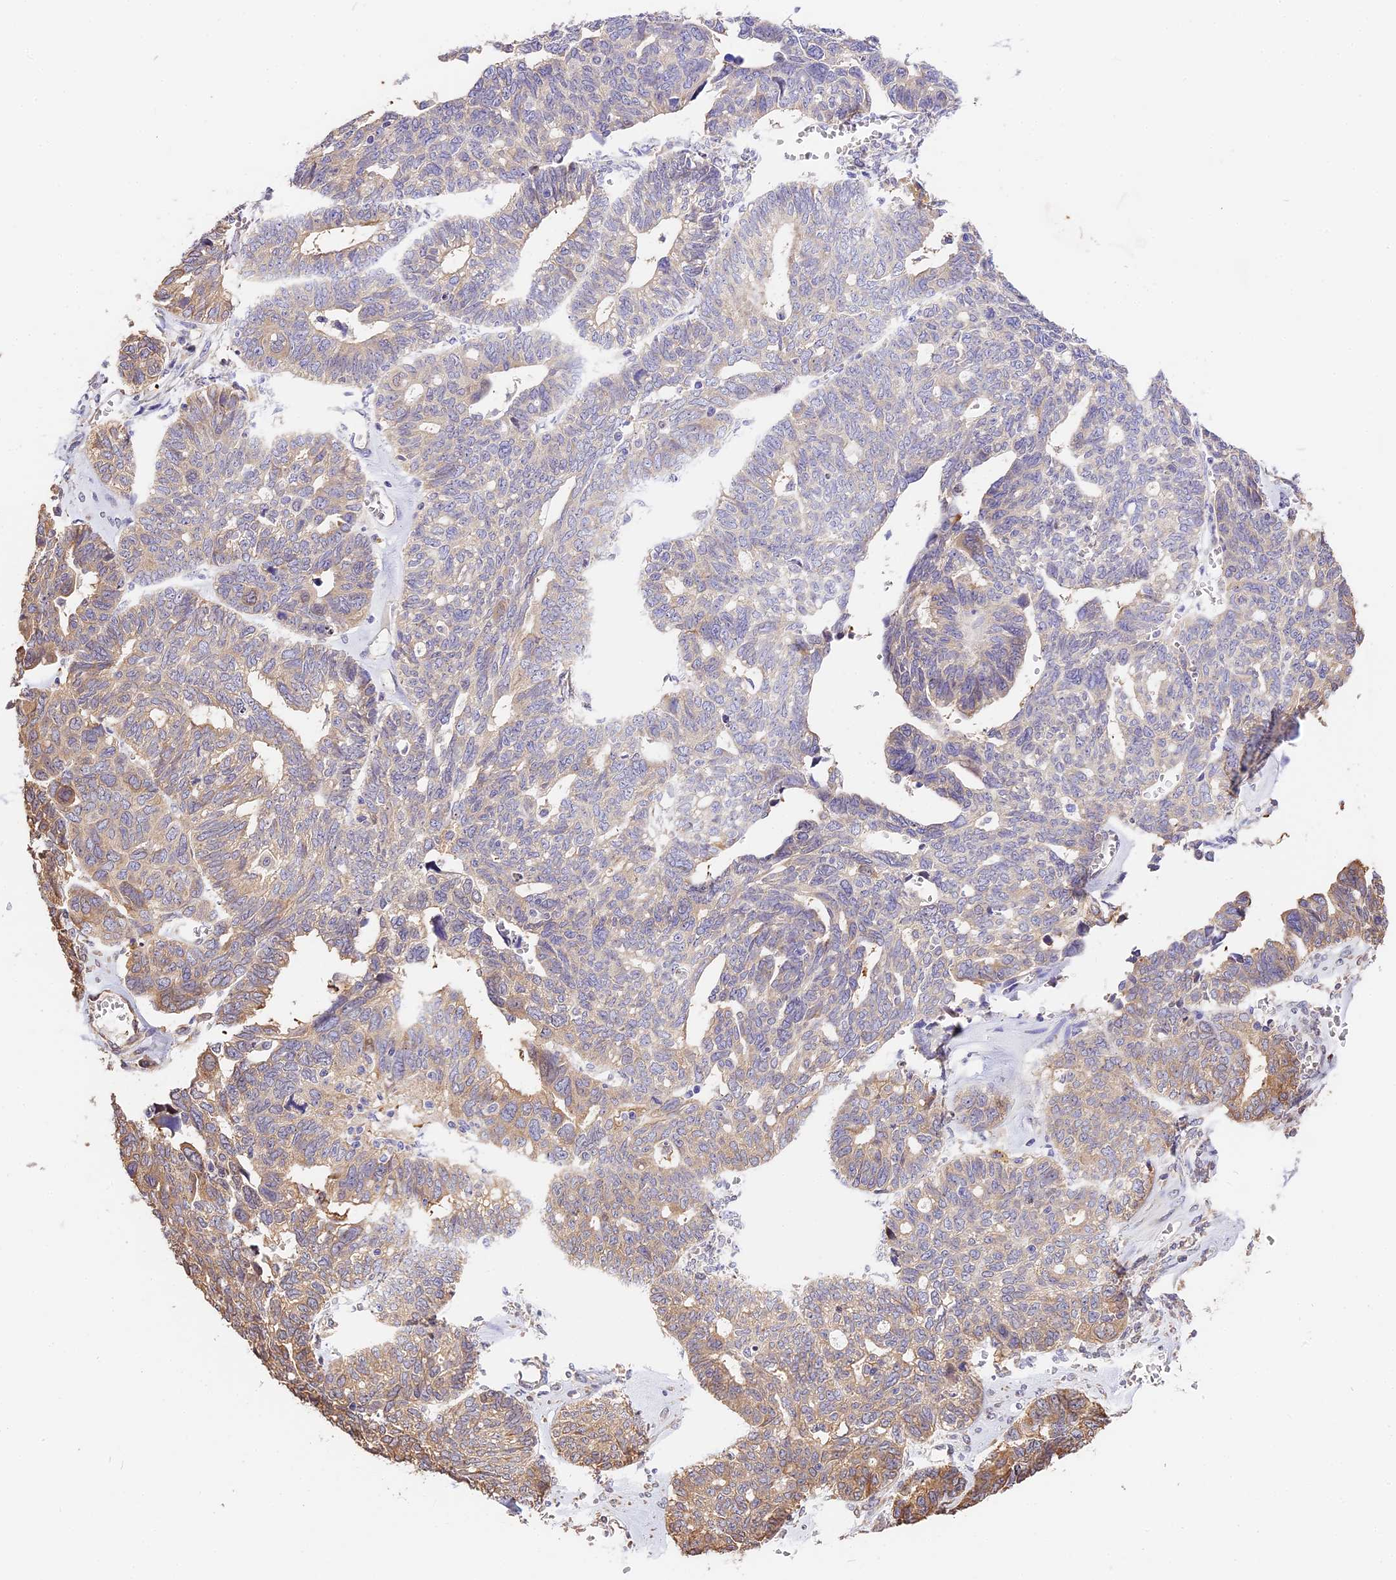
{"staining": {"intensity": "moderate", "quantity": "<25%", "location": "cytoplasmic/membranous"}, "tissue": "ovarian cancer", "cell_type": "Tumor cells", "image_type": "cancer", "snomed": [{"axis": "morphology", "description": "Cystadenocarcinoma, serous, NOS"}, {"axis": "topography", "description": "Ovary"}], "caption": "A brown stain labels moderate cytoplasmic/membranous expression of a protein in human serous cystadenocarcinoma (ovarian) tumor cells.", "gene": "BSCL2", "patient": {"sex": "female", "age": 79}}